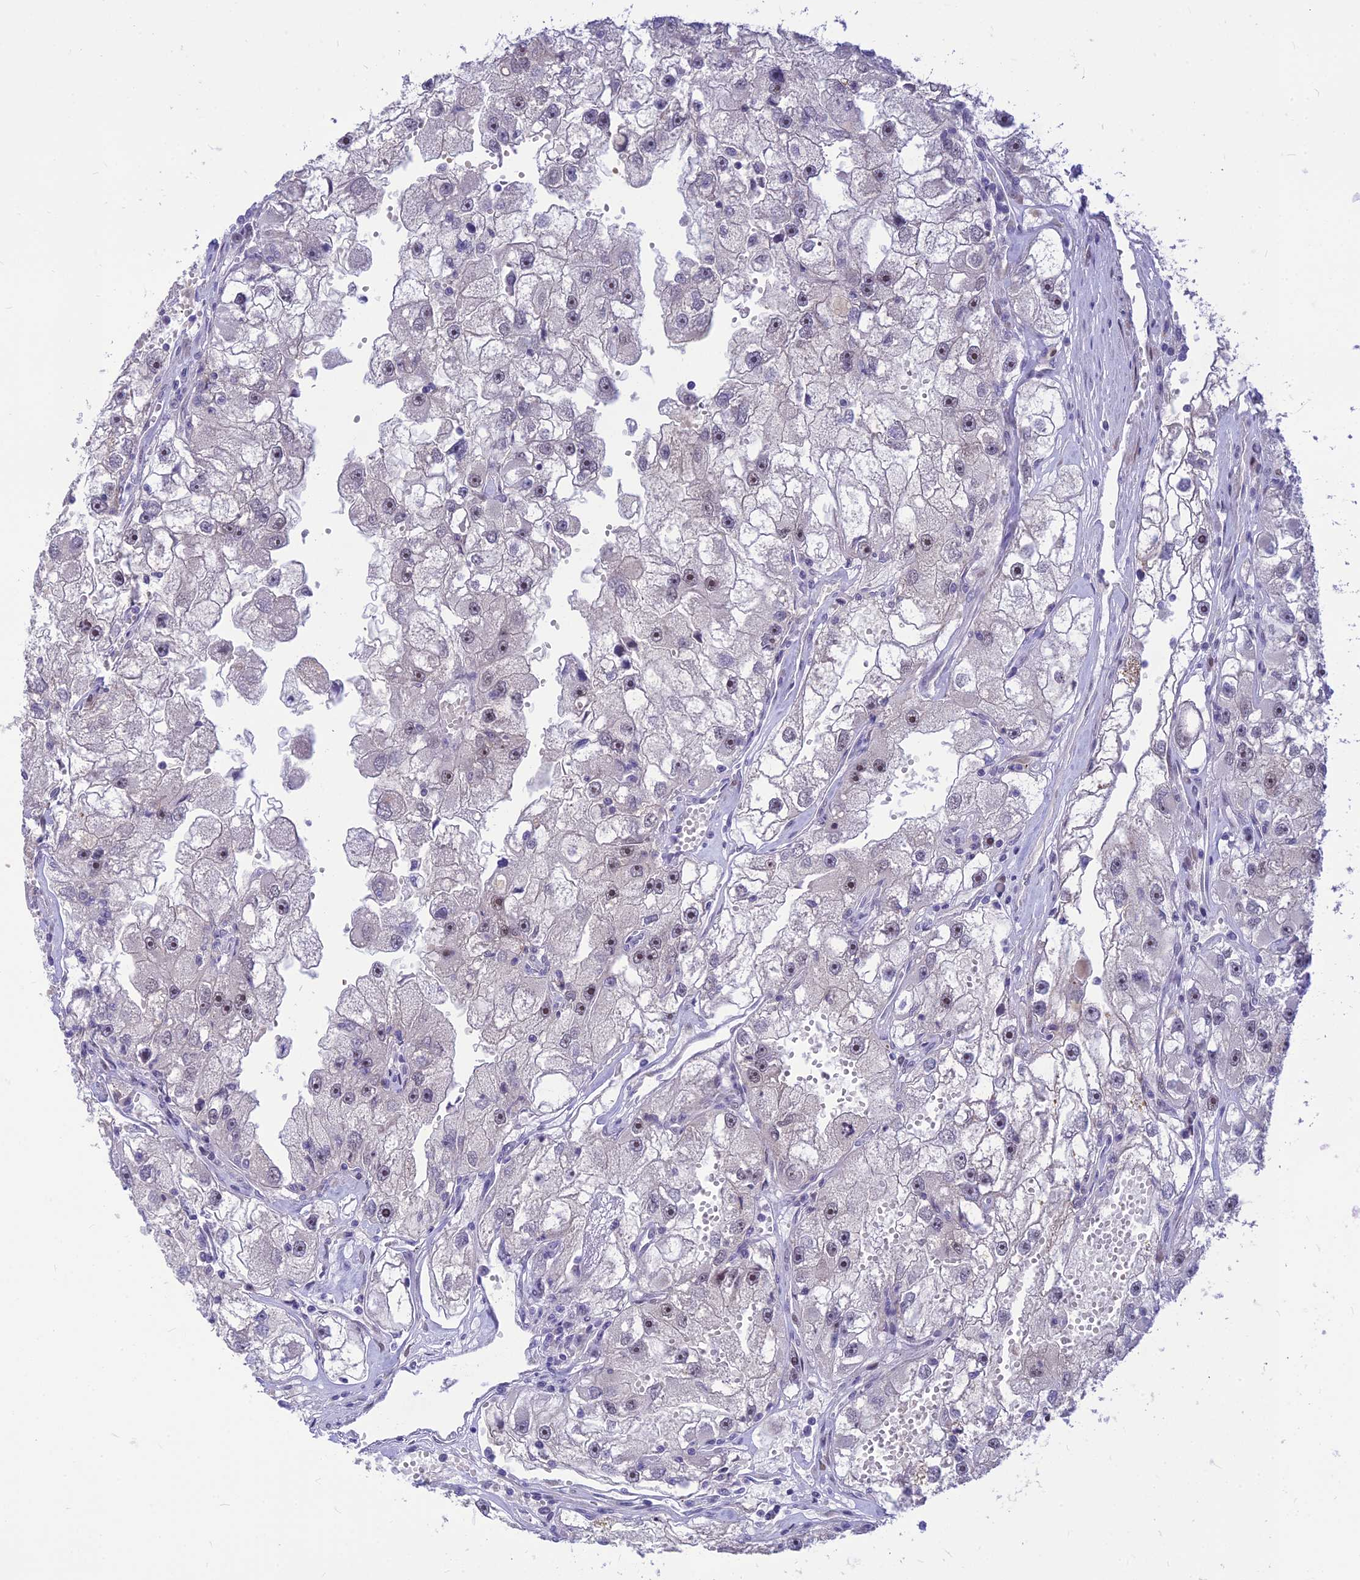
{"staining": {"intensity": "moderate", "quantity": "<25%", "location": "nuclear"}, "tissue": "renal cancer", "cell_type": "Tumor cells", "image_type": "cancer", "snomed": [{"axis": "morphology", "description": "Adenocarcinoma, NOS"}, {"axis": "topography", "description": "Kidney"}], "caption": "Adenocarcinoma (renal) stained with a brown dye shows moderate nuclear positive staining in about <25% of tumor cells.", "gene": "ASPDH", "patient": {"sex": "male", "age": 63}}